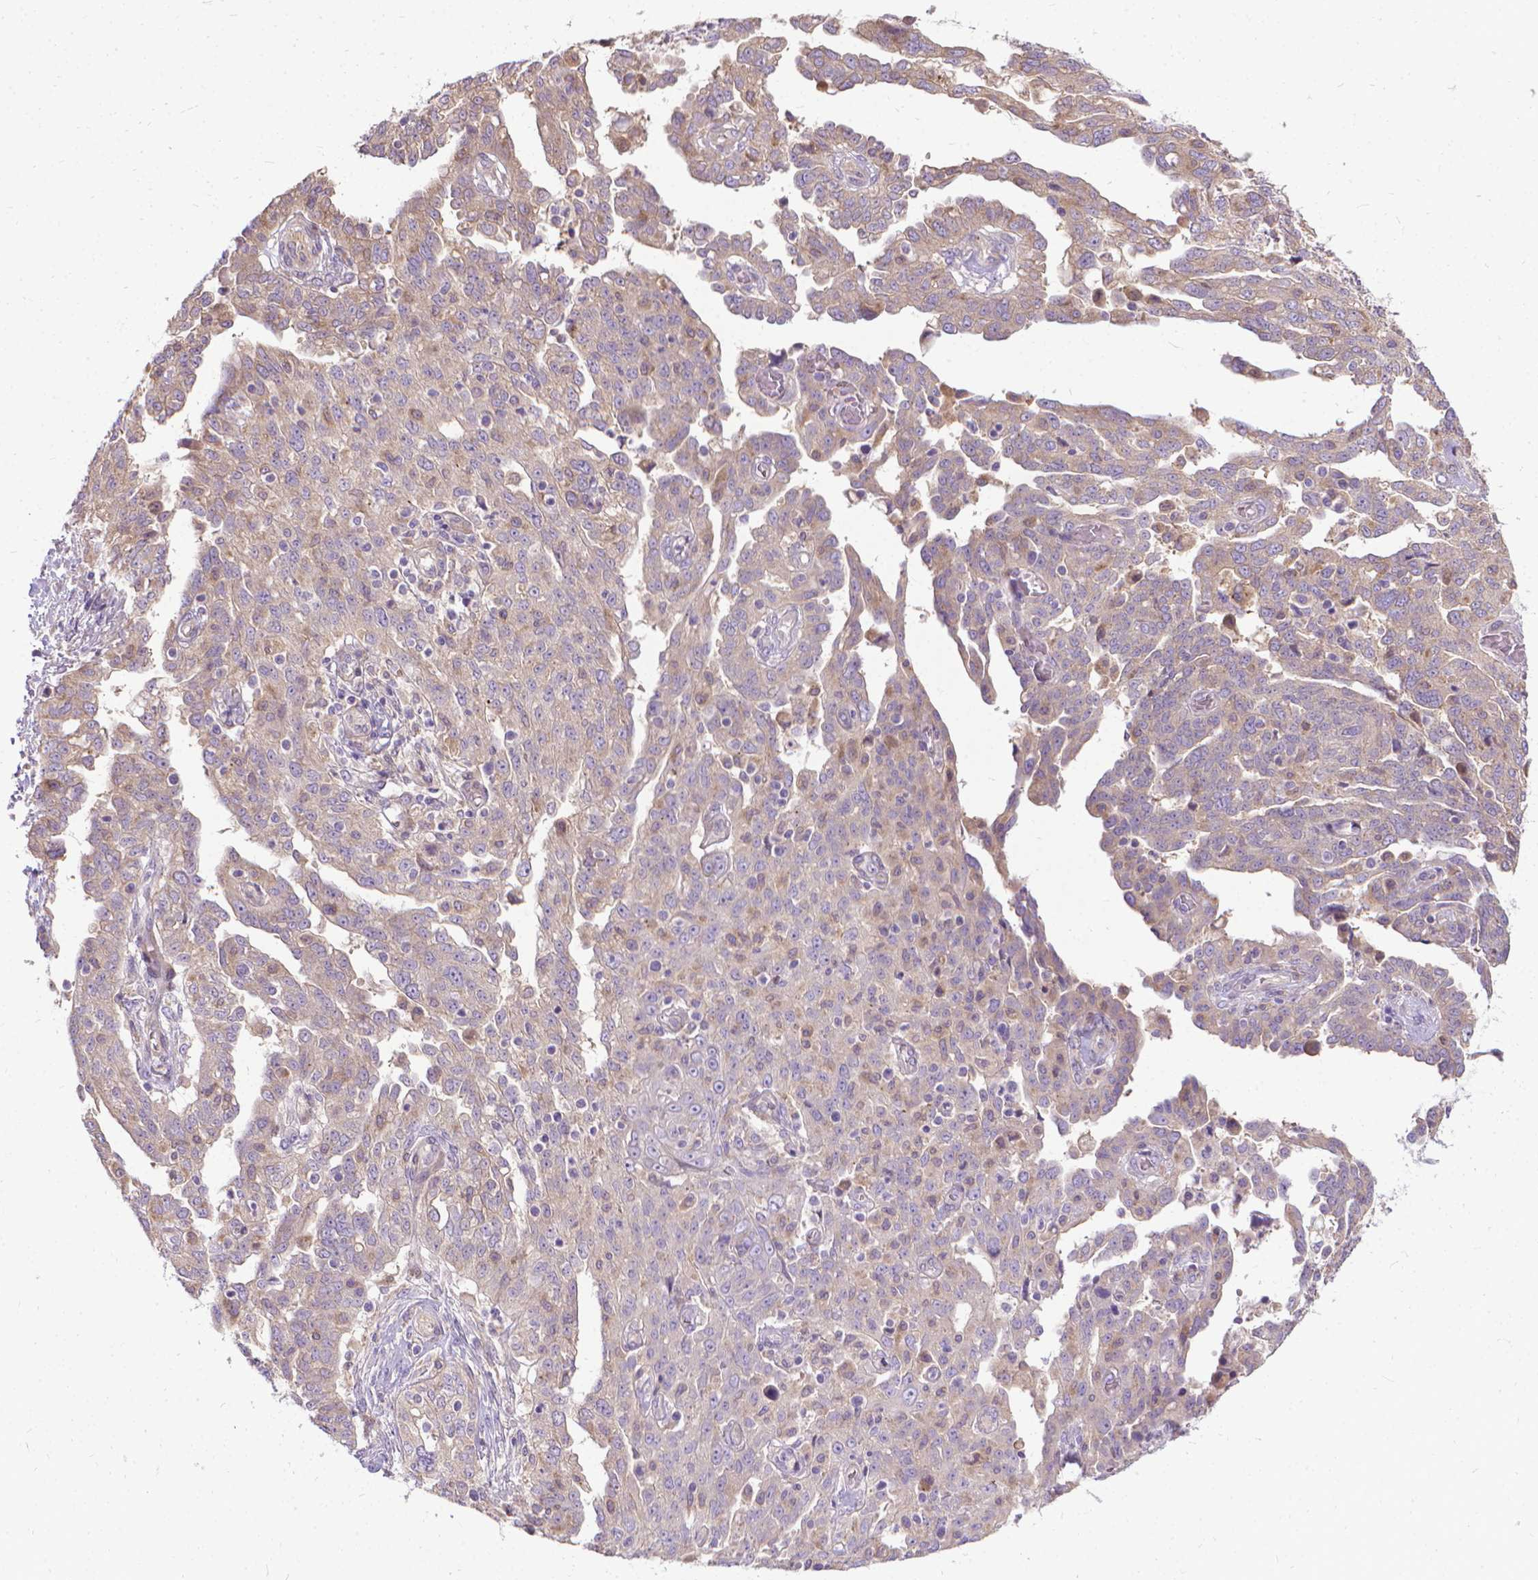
{"staining": {"intensity": "negative", "quantity": "none", "location": "none"}, "tissue": "ovarian cancer", "cell_type": "Tumor cells", "image_type": "cancer", "snomed": [{"axis": "morphology", "description": "Cystadenocarcinoma, serous, NOS"}, {"axis": "topography", "description": "Ovary"}], "caption": "Tumor cells are negative for protein expression in human ovarian cancer.", "gene": "CFAP299", "patient": {"sex": "female", "age": 67}}